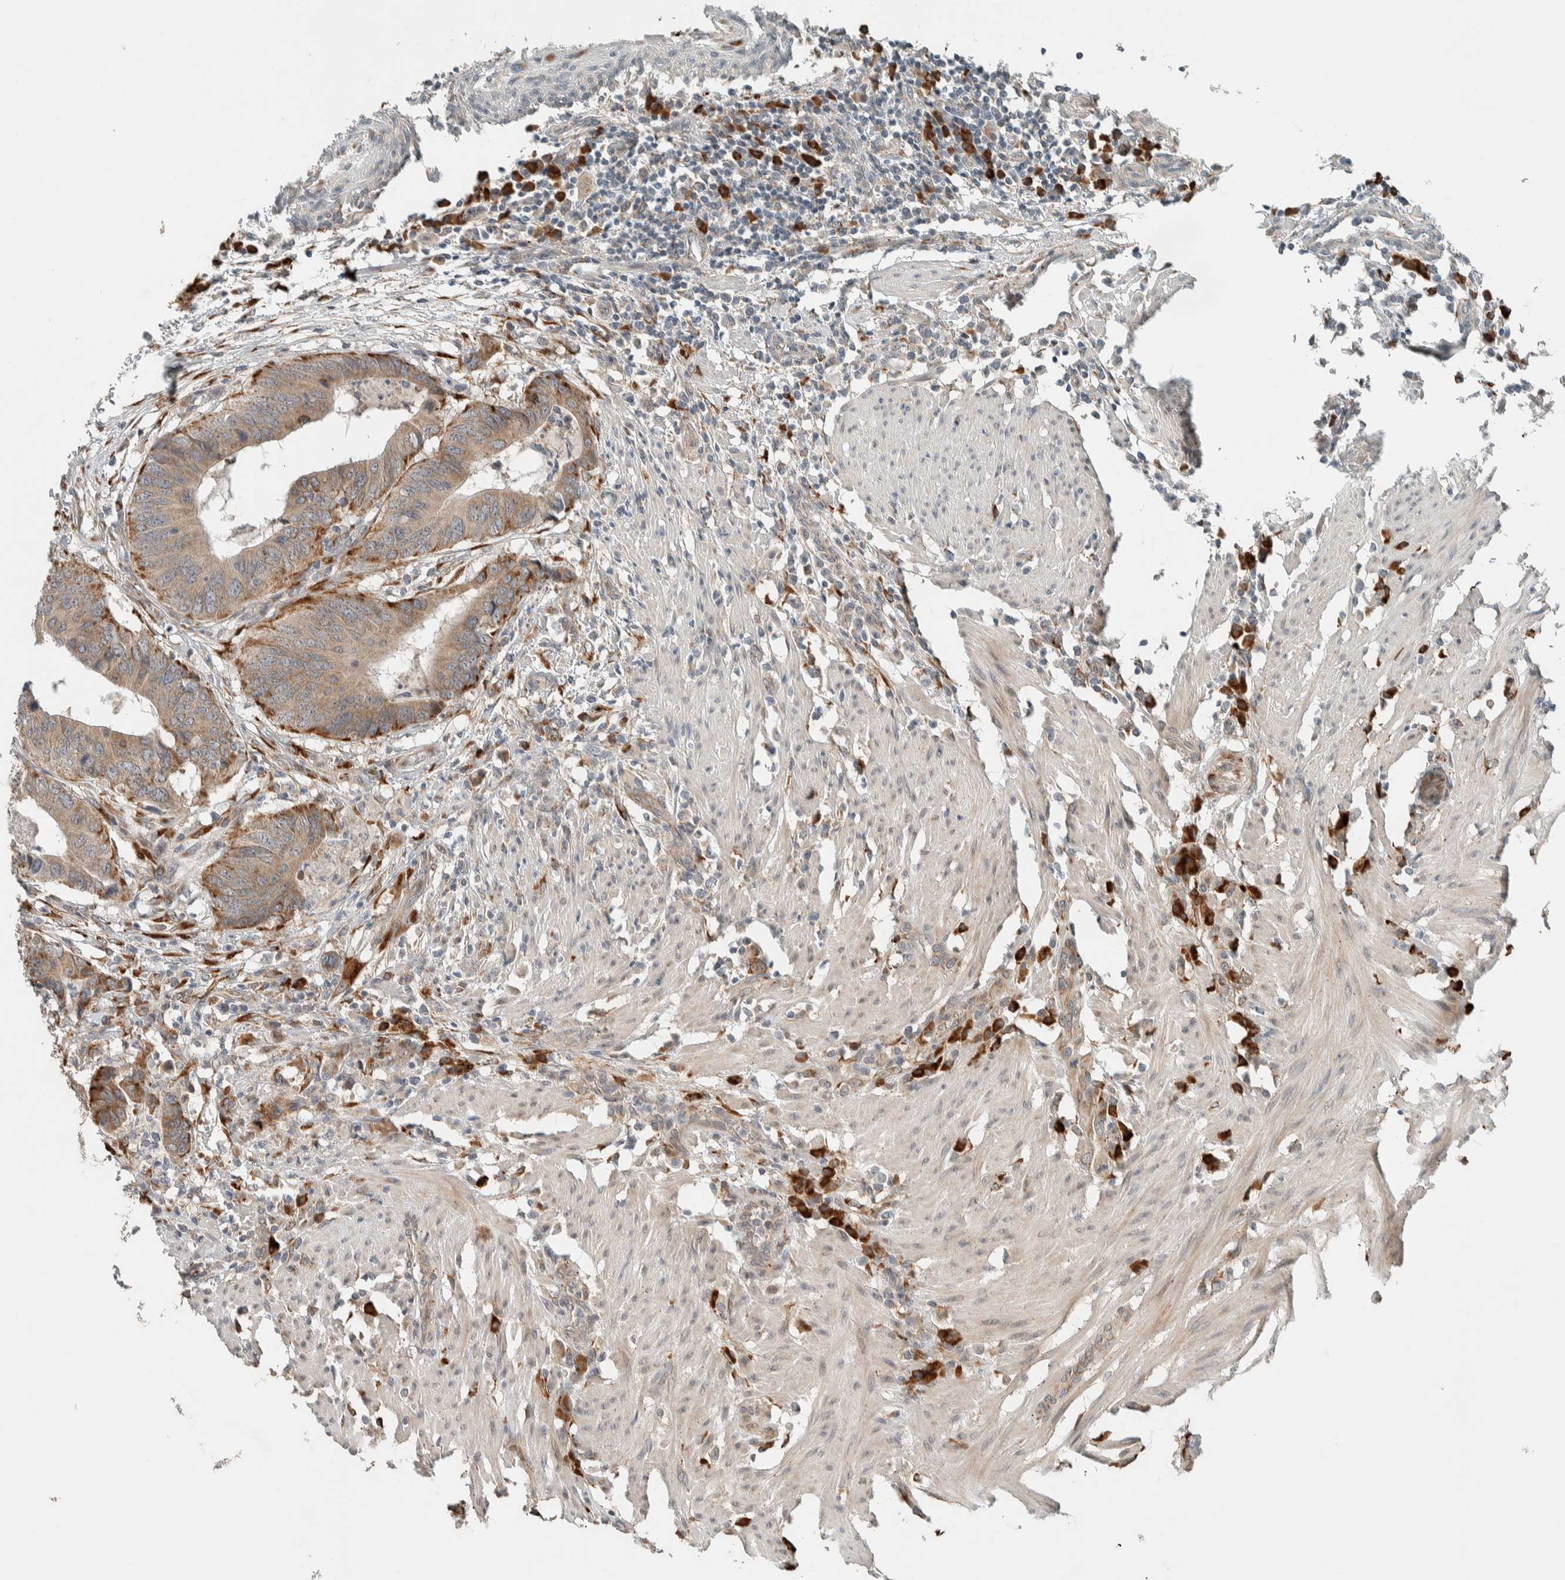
{"staining": {"intensity": "moderate", "quantity": ">75%", "location": "cytoplasmic/membranous"}, "tissue": "colorectal cancer", "cell_type": "Tumor cells", "image_type": "cancer", "snomed": [{"axis": "morphology", "description": "Adenocarcinoma, NOS"}, {"axis": "topography", "description": "Colon"}], "caption": "Protein analysis of adenocarcinoma (colorectal) tissue reveals moderate cytoplasmic/membranous staining in about >75% of tumor cells. (DAB IHC, brown staining for protein, blue staining for nuclei).", "gene": "CTBP2", "patient": {"sex": "male", "age": 56}}